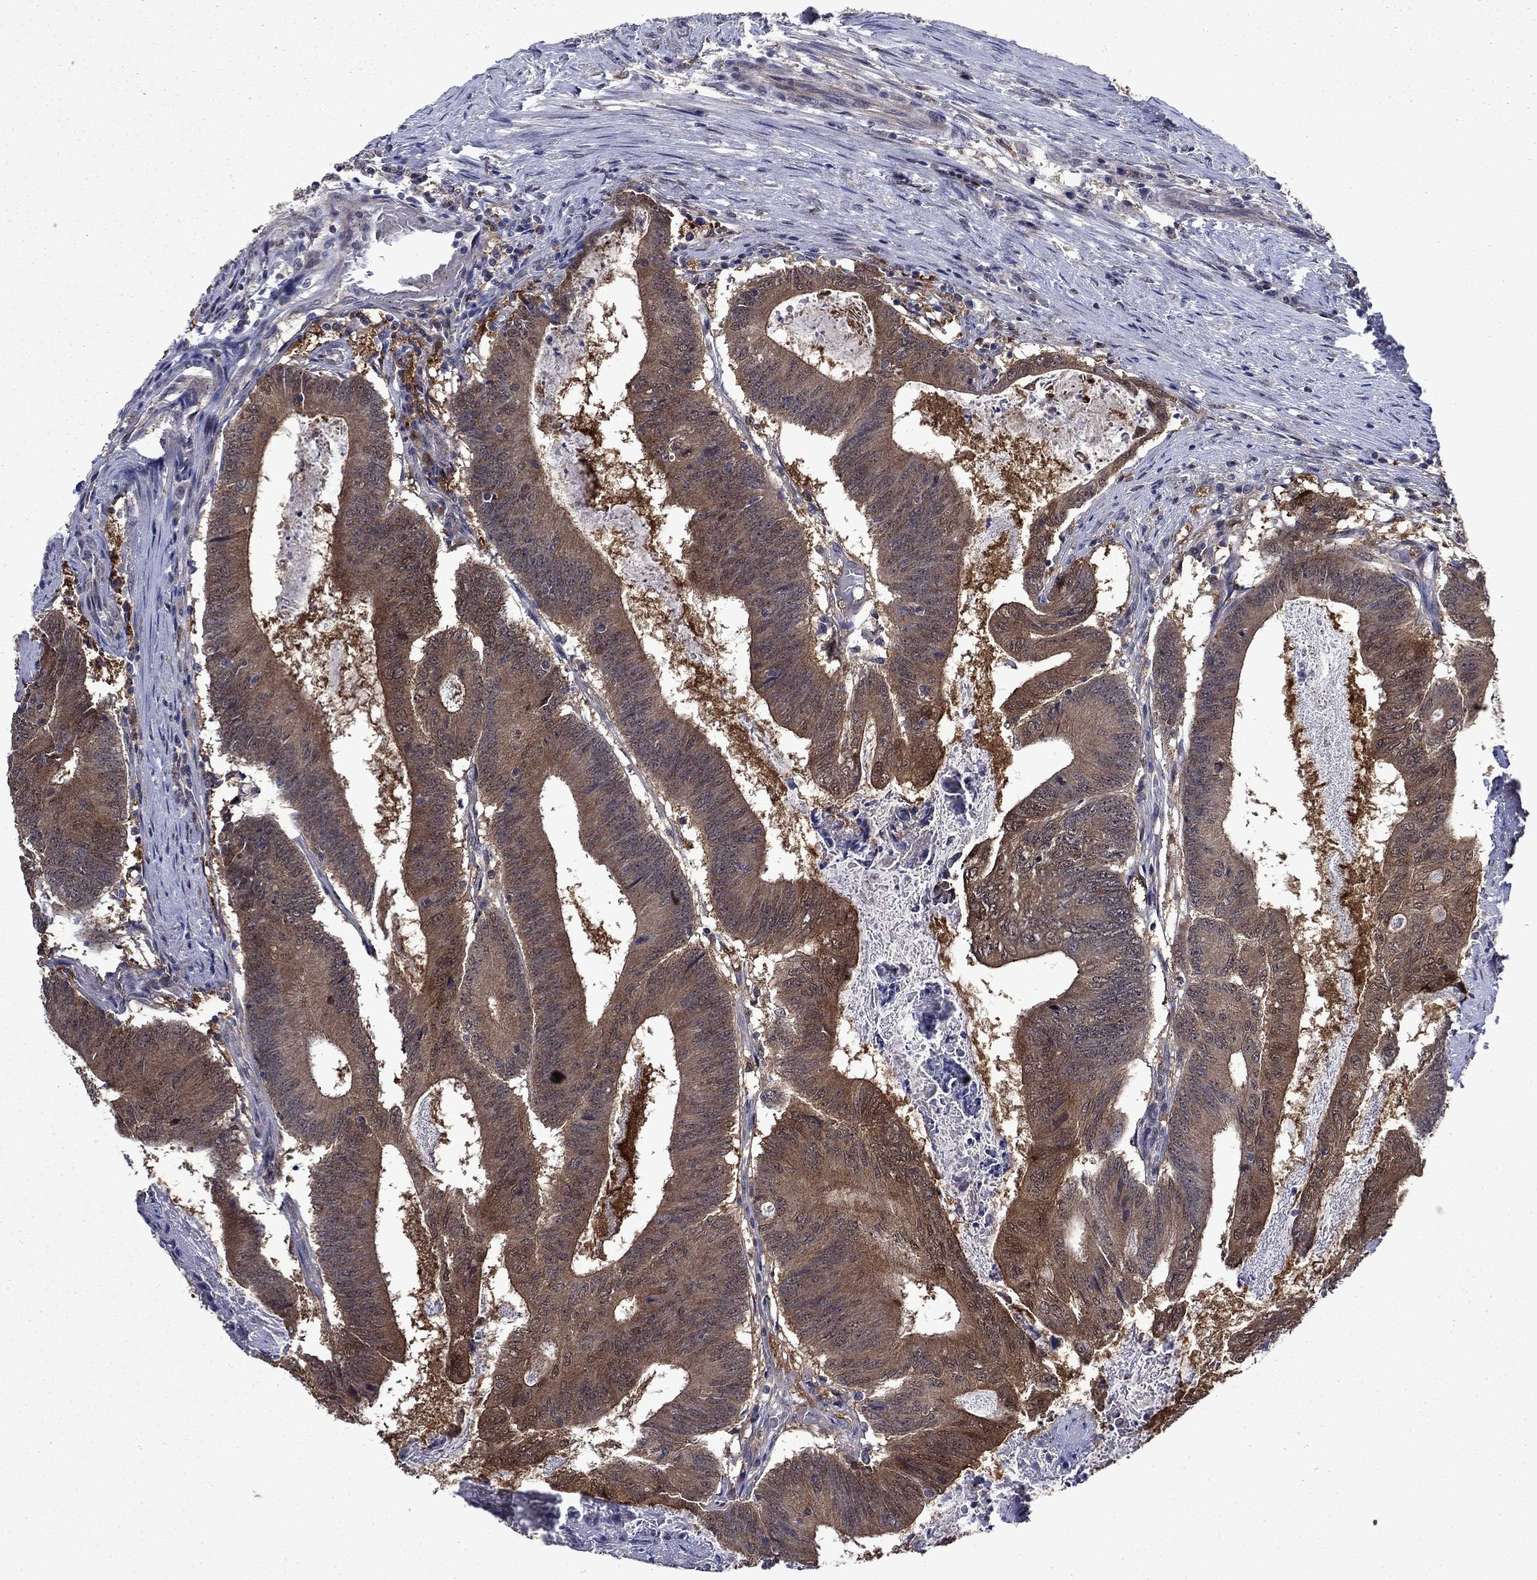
{"staining": {"intensity": "moderate", "quantity": ">75%", "location": "cytoplasmic/membranous"}, "tissue": "colorectal cancer", "cell_type": "Tumor cells", "image_type": "cancer", "snomed": [{"axis": "morphology", "description": "Adenocarcinoma, NOS"}, {"axis": "topography", "description": "Colon"}], "caption": "A brown stain labels moderate cytoplasmic/membranous expression of a protein in adenocarcinoma (colorectal) tumor cells.", "gene": "TPMT", "patient": {"sex": "female", "age": 70}}